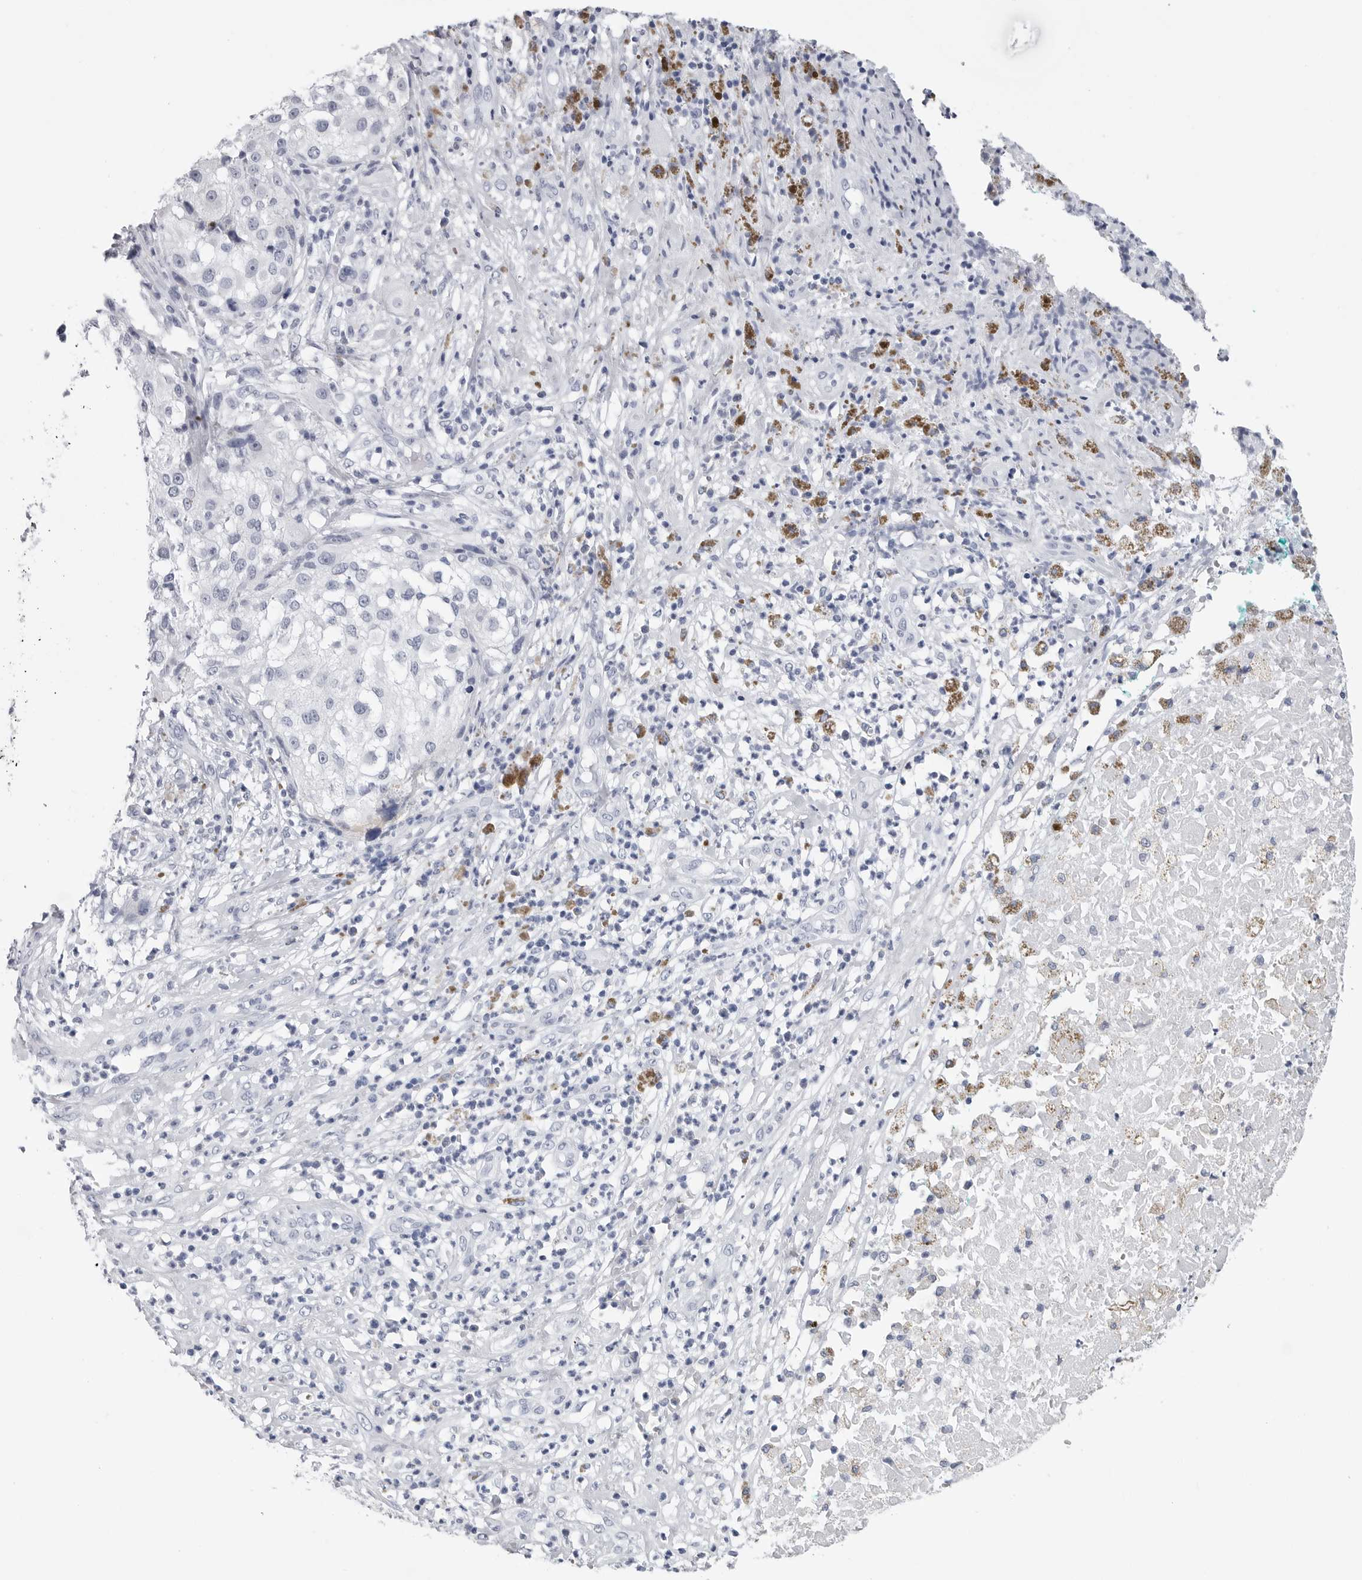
{"staining": {"intensity": "negative", "quantity": "none", "location": "none"}, "tissue": "melanoma", "cell_type": "Tumor cells", "image_type": "cancer", "snomed": [{"axis": "morphology", "description": "Necrosis, NOS"}, {"axis": "morphology", "description": "Malignant melanoma, NOS"}, {"axis": "topography", "description": "Skin"}], "caption": "This is a micrograph of immunohistochemistry (IHC) staining of malignant melanoma, which shows no staining in tumor cells.", "gene": "CSH1", "patient": {"sex": "female", "age": 87}}